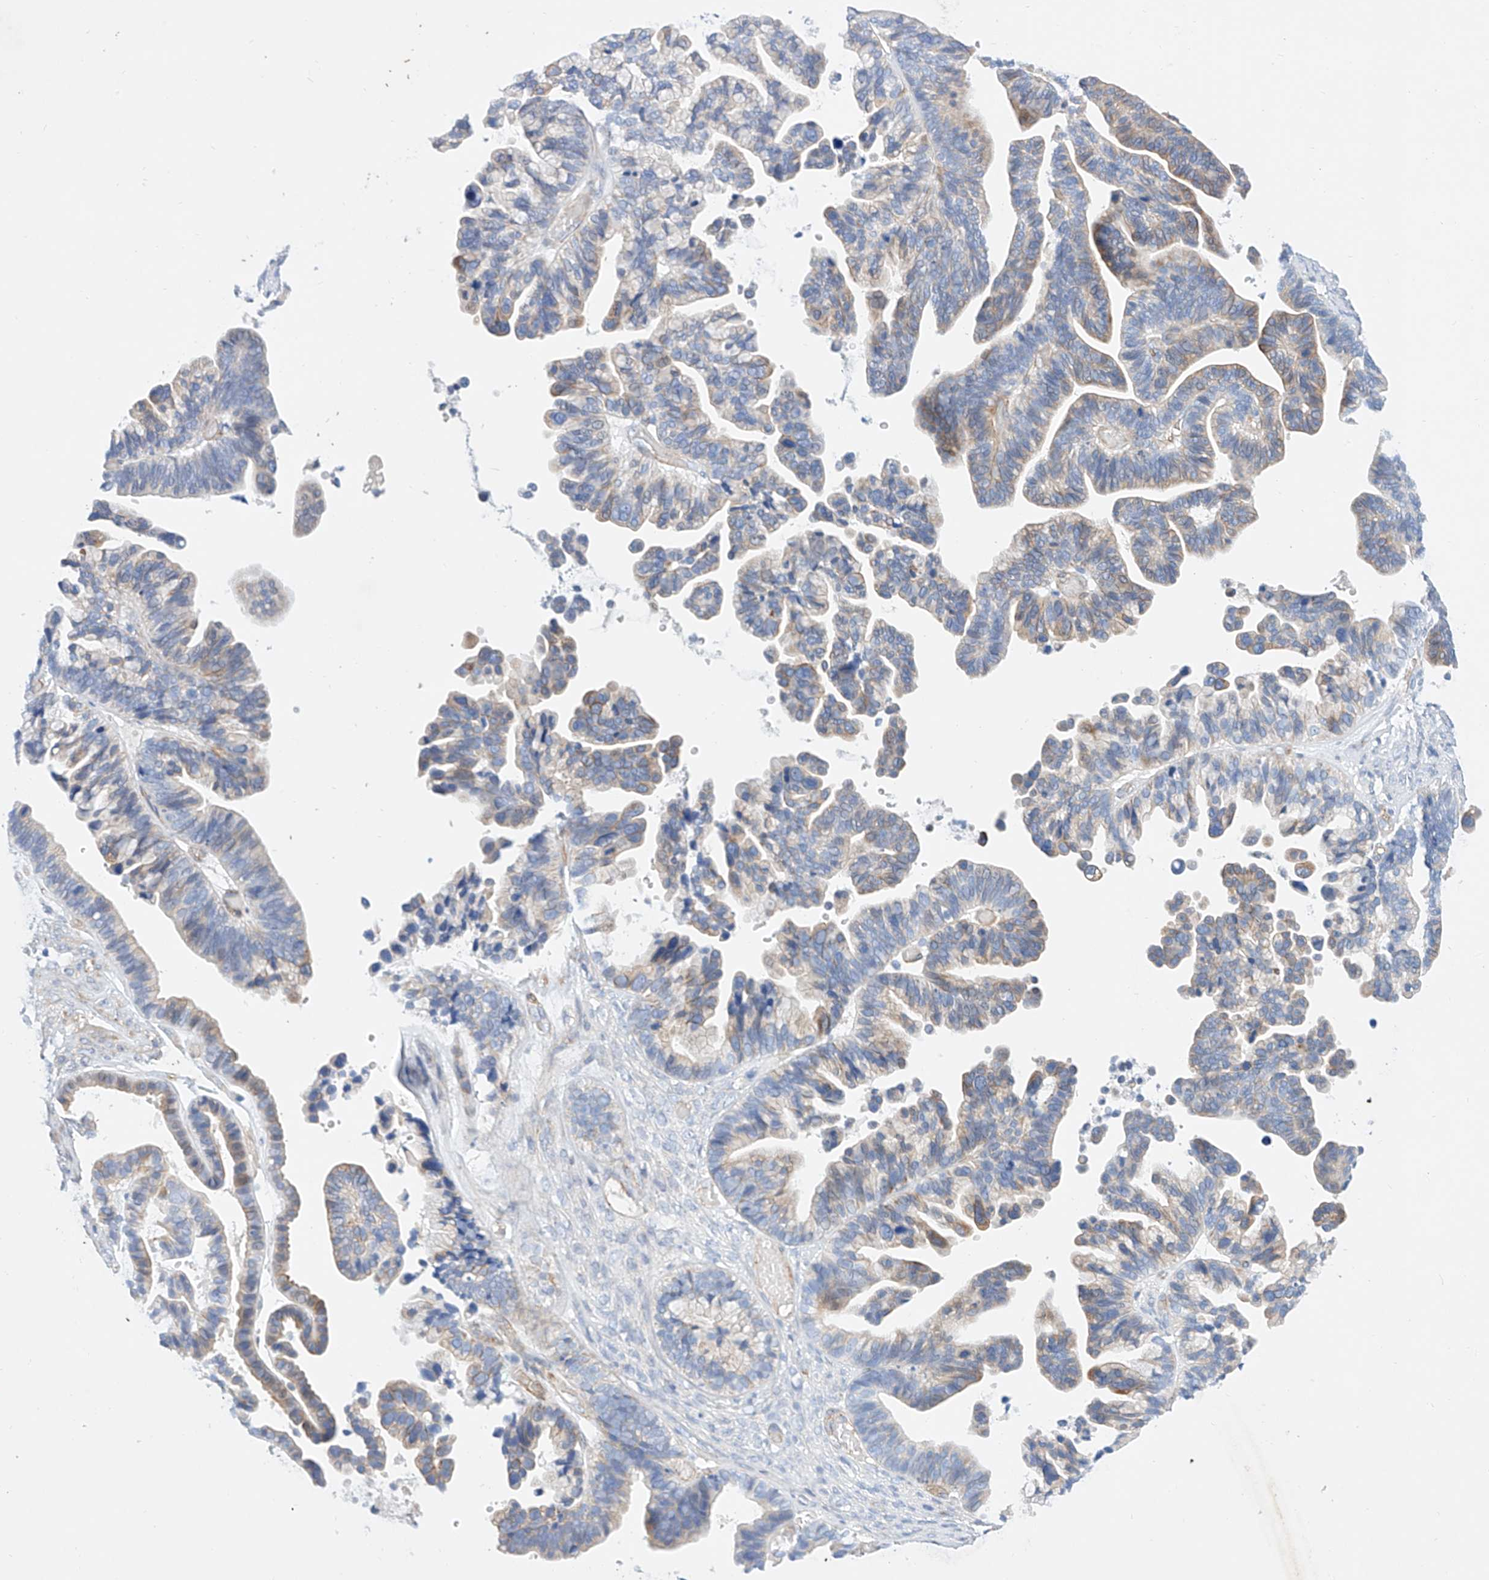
{"staining": {"intensity": "weak", "quantity": "<25%", "location": "cytoplasmic/membranous"}, "tissue": "ovarian cancer", "cell_type": "Tumor cells", "image_type": "cancer", "snomed": [{"axis": "morphology", "description": "Cystadenocarcinoma, serous, NOS"}, {"axis": "topography", "description": "Ovary"}], "caption": "The histopathology image shows no significant positivity in tumor cells of ovarian cancer (serous cystadenocarcinoma).", "gene": "SBSPON", "patient": {"sex": "female", "age": 56}}